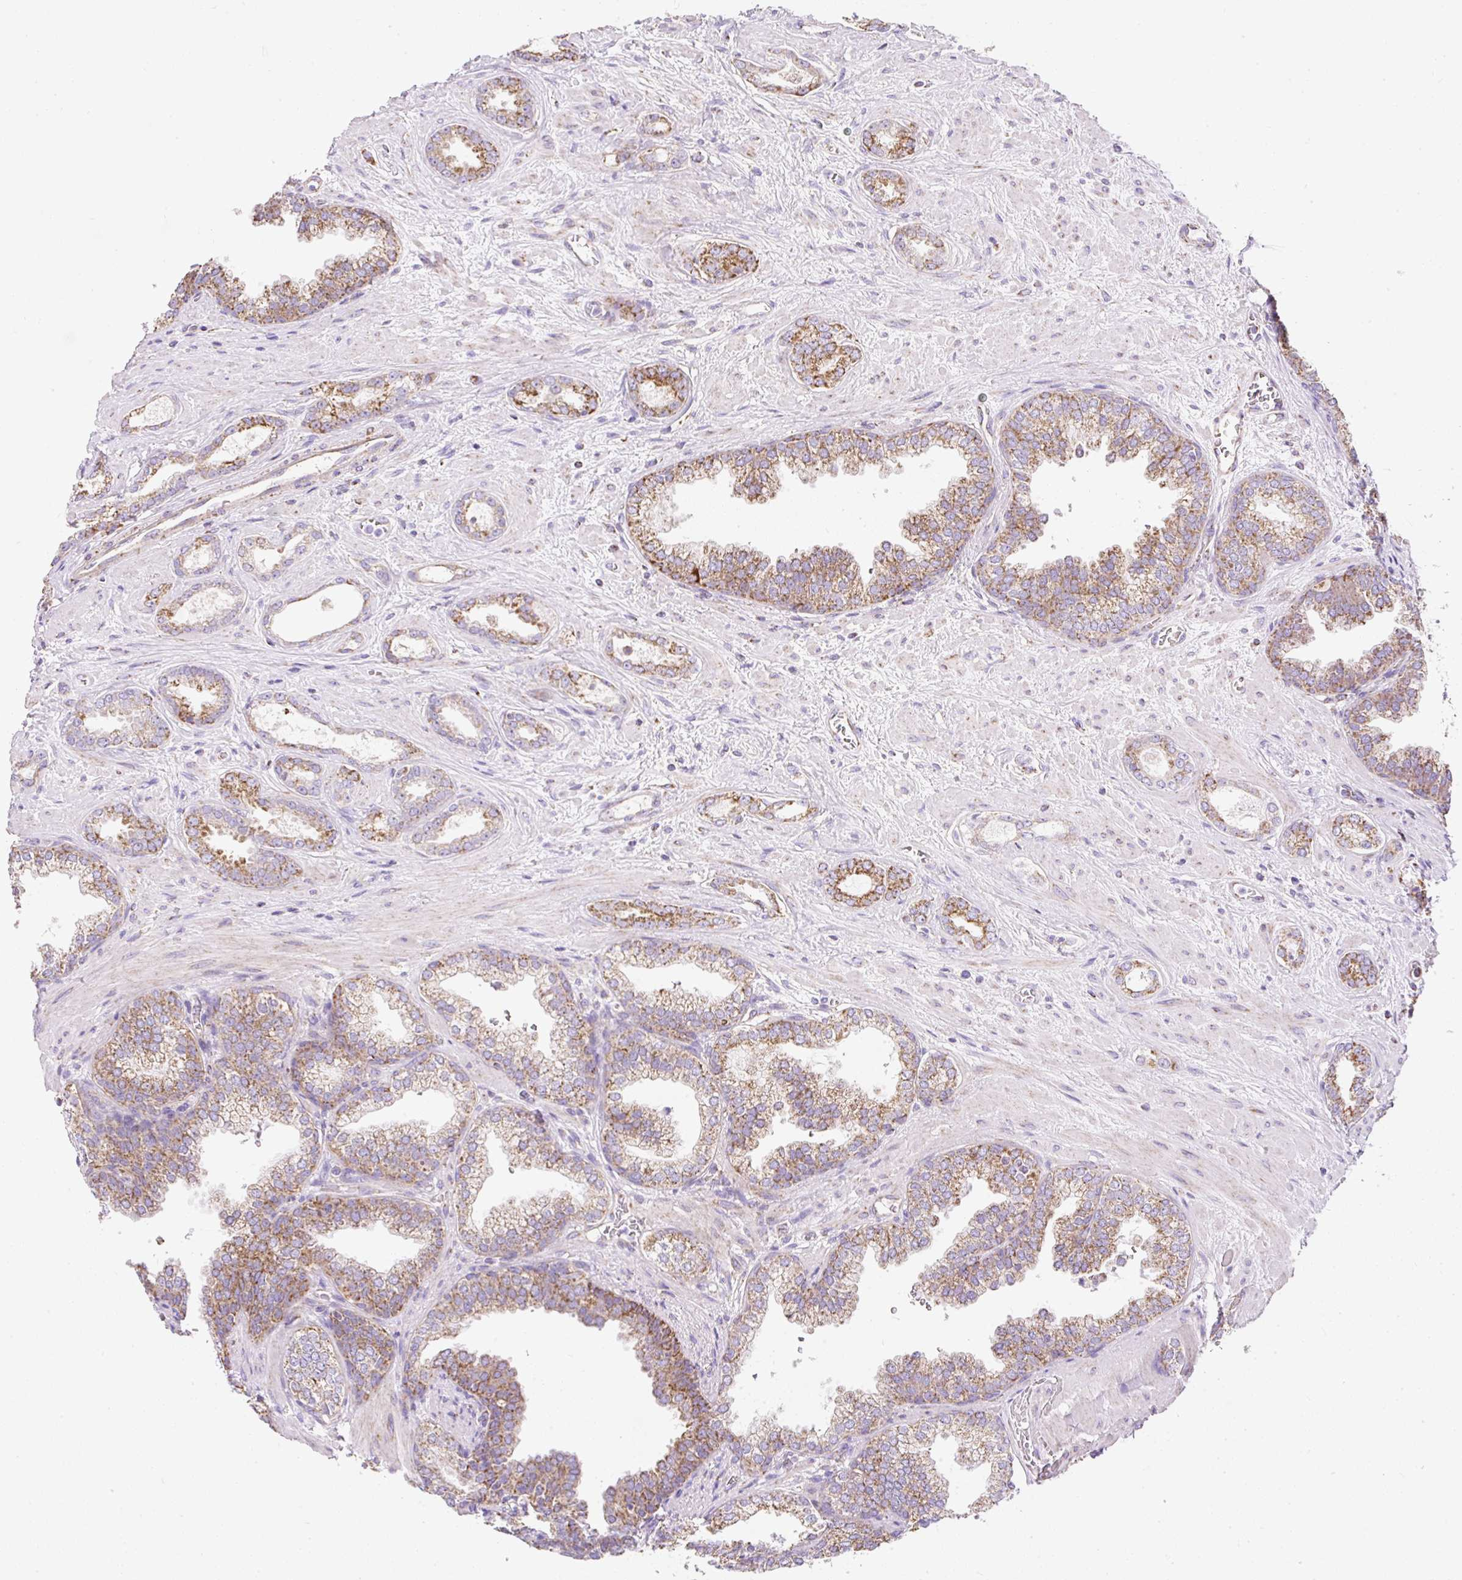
{"staining": {"intensity": "moderate", "quantity": ">75%", "location": "cytoplasmic/membranous"}, "tissue": "prostate cancer", "cell_type": "Tumor cells", "image_type": "cancer", "snomed": [{"axis": "morphology", "description": "Adenocarcinoma, High grade"}, {"axis": "topography", "description": "Prostate"}], "caption": "A high-resolution micrograph shows immunohistochemistry (IHC) staining of adenocarcinoma (high-grade) (prostate), which demonstrates moderate cytoplasmic/membranous positivity in about >75% of tumor cells.", "gene": "DAAM2", "patient": {"sex": "male", "age": 58}}